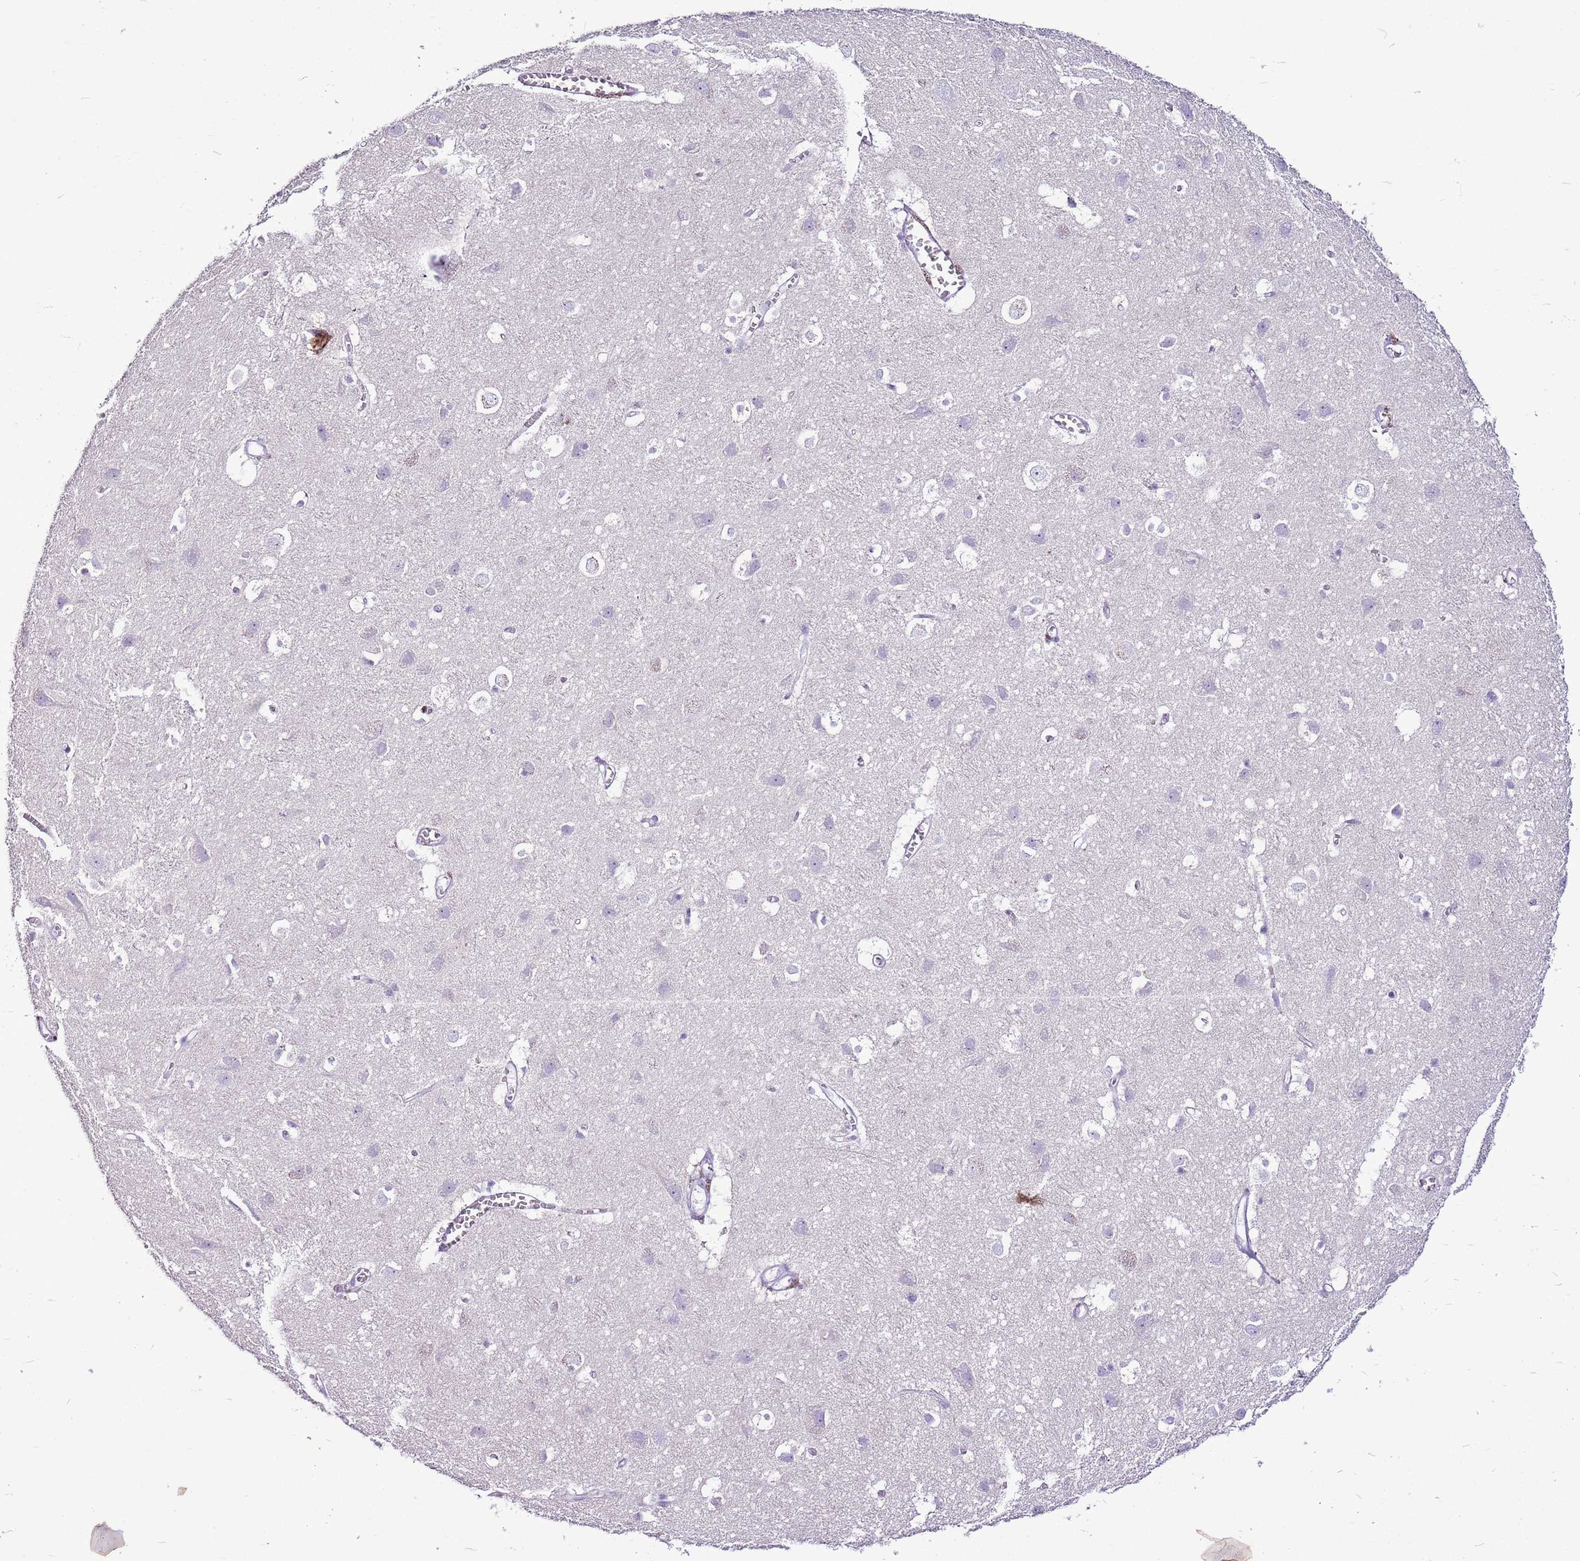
{"staining": {"intensity": "negative", "quantity": "none", "location": "none"}, "tissue": "cerebral cortex", "cell_type": "Endothelial cells", "image_type": "normal", "snomed": [{"axis": "morphology", "description": "Normal tissue, NOS"}, {"axis": "topography", "description": "Cerebral cortex"}], "caption": "This is an IHC micrograph of normal cerebral cortex. There is no positivity in endothelial cells.", "gene": "CNFN", "patient": {"sex": "male", "age": 54}}